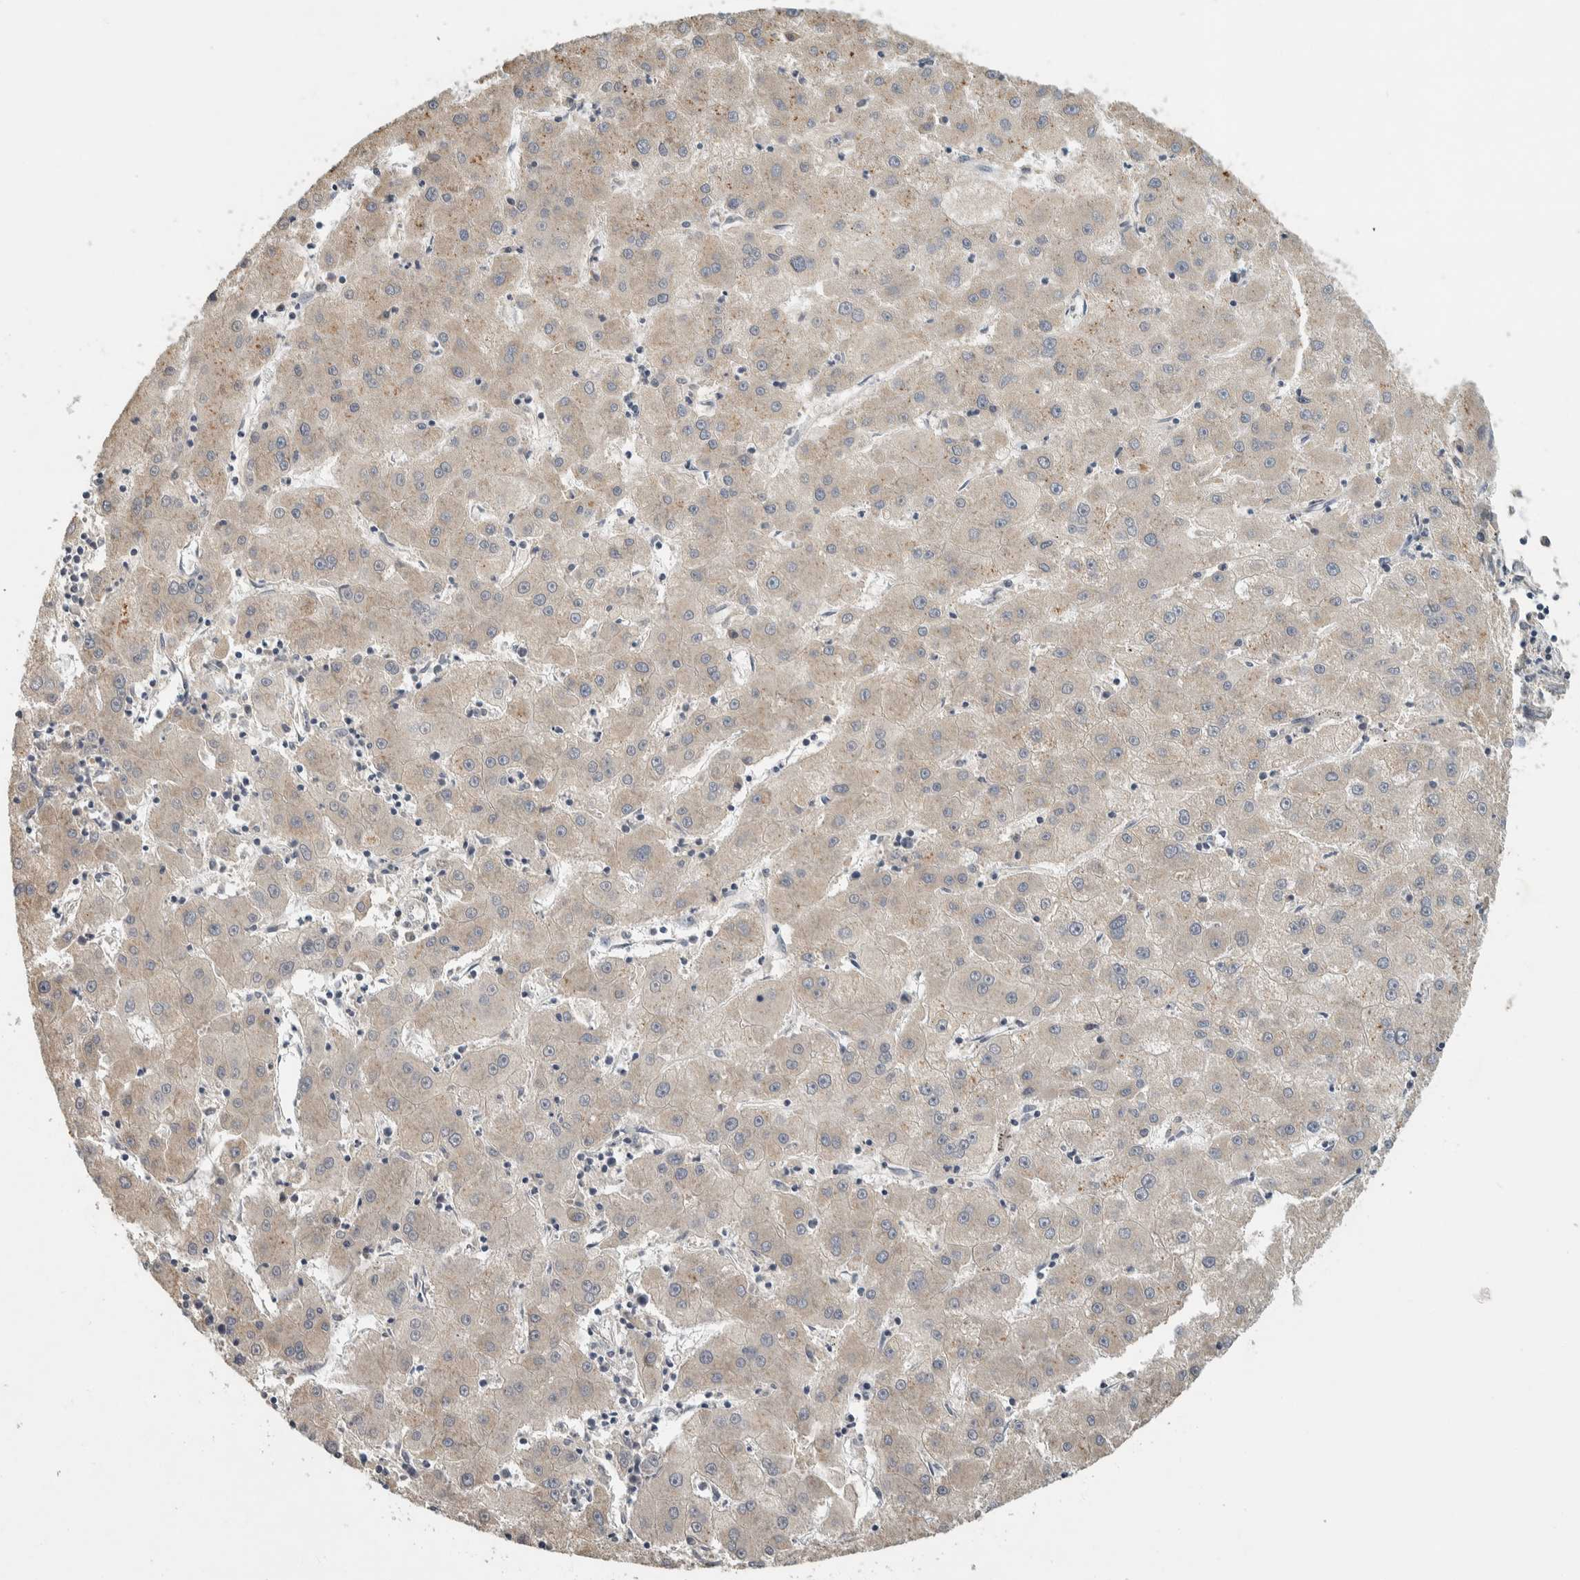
{"staining": {"intensity": "weak", "quantity": "25%-75%", "location": "cytoplasmic/membranous"}, "tissue": "liver cancer", "cell_type": "Tumor cells", "image_type": "cancer", "snomed": [{"axis": "morphology", "description": "Carcinoma, Hepatocellular, NOS"}, {"axis": "topography", "description": "Liver"}], "caption": "Immunohistochemical staining of human liver hepatocellular carcinoma displays low levels of weak cytoplasmic/membranous protein expression in about 25%-75% of tumor cells. (brown staining indicates protein expression, while blue staining denotes nuclei).", "gene": "EIF3H", "patient": {"sex": "male", "age": 72}}